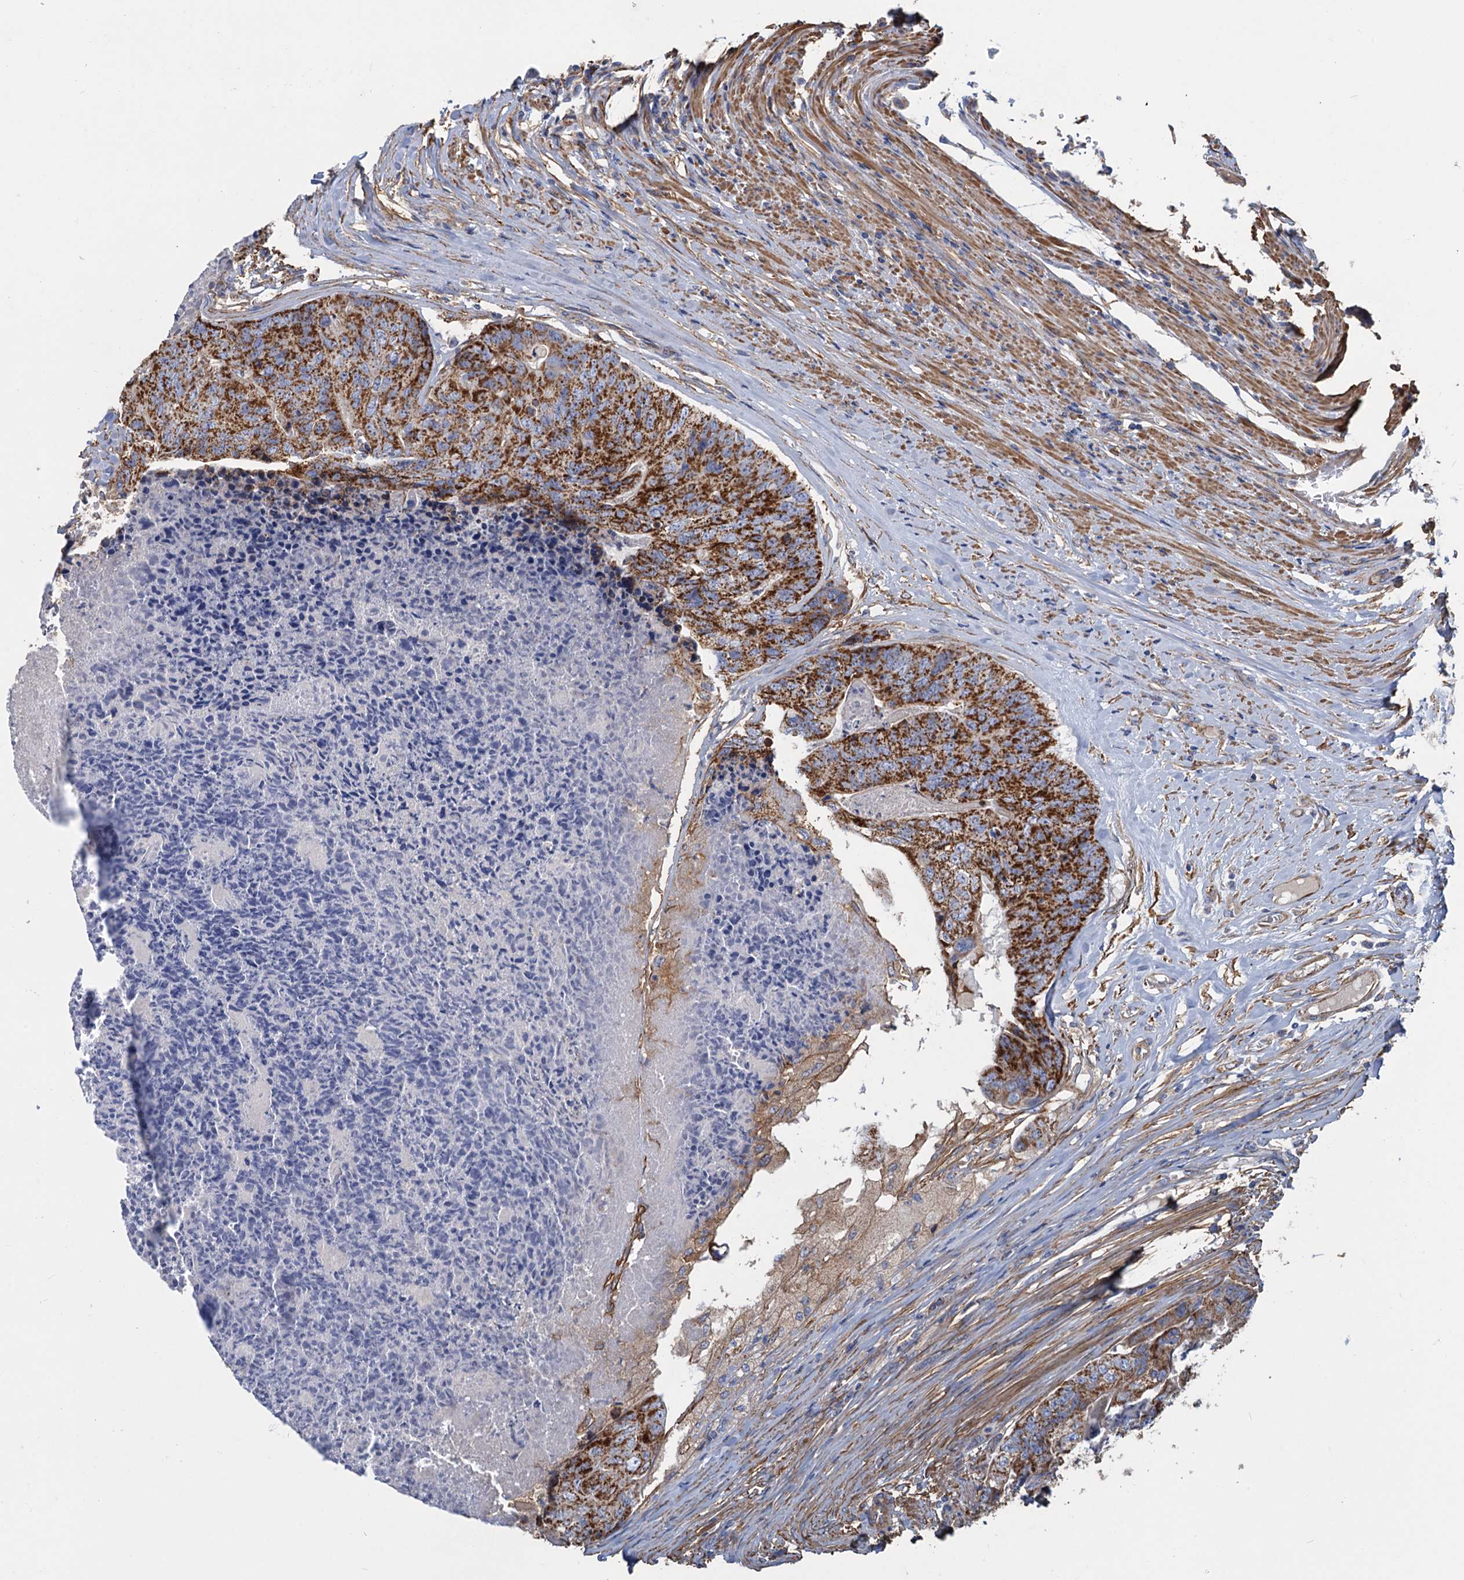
{"staining": {"intensity": "strong", "quantity": ">75%", "location": "cytoplasmic/membranous"}, "tissue": "colorectal cancer", "cell_type": "Tumor cells", "image_type": "cancer", "snomed": [{"axis": "morphology", "description": "Adenocarcinoma, NOS"}, {"axis": "topography", "description": "Colon"}], "caption": "Protein analysis of colorectal adenocarcinoma tissue reveals strong cytoplasmic/membranous staining in about >75% of tumor cells.", "gene": "GCSH", "patient": {"sex": "female", "age": 67}}